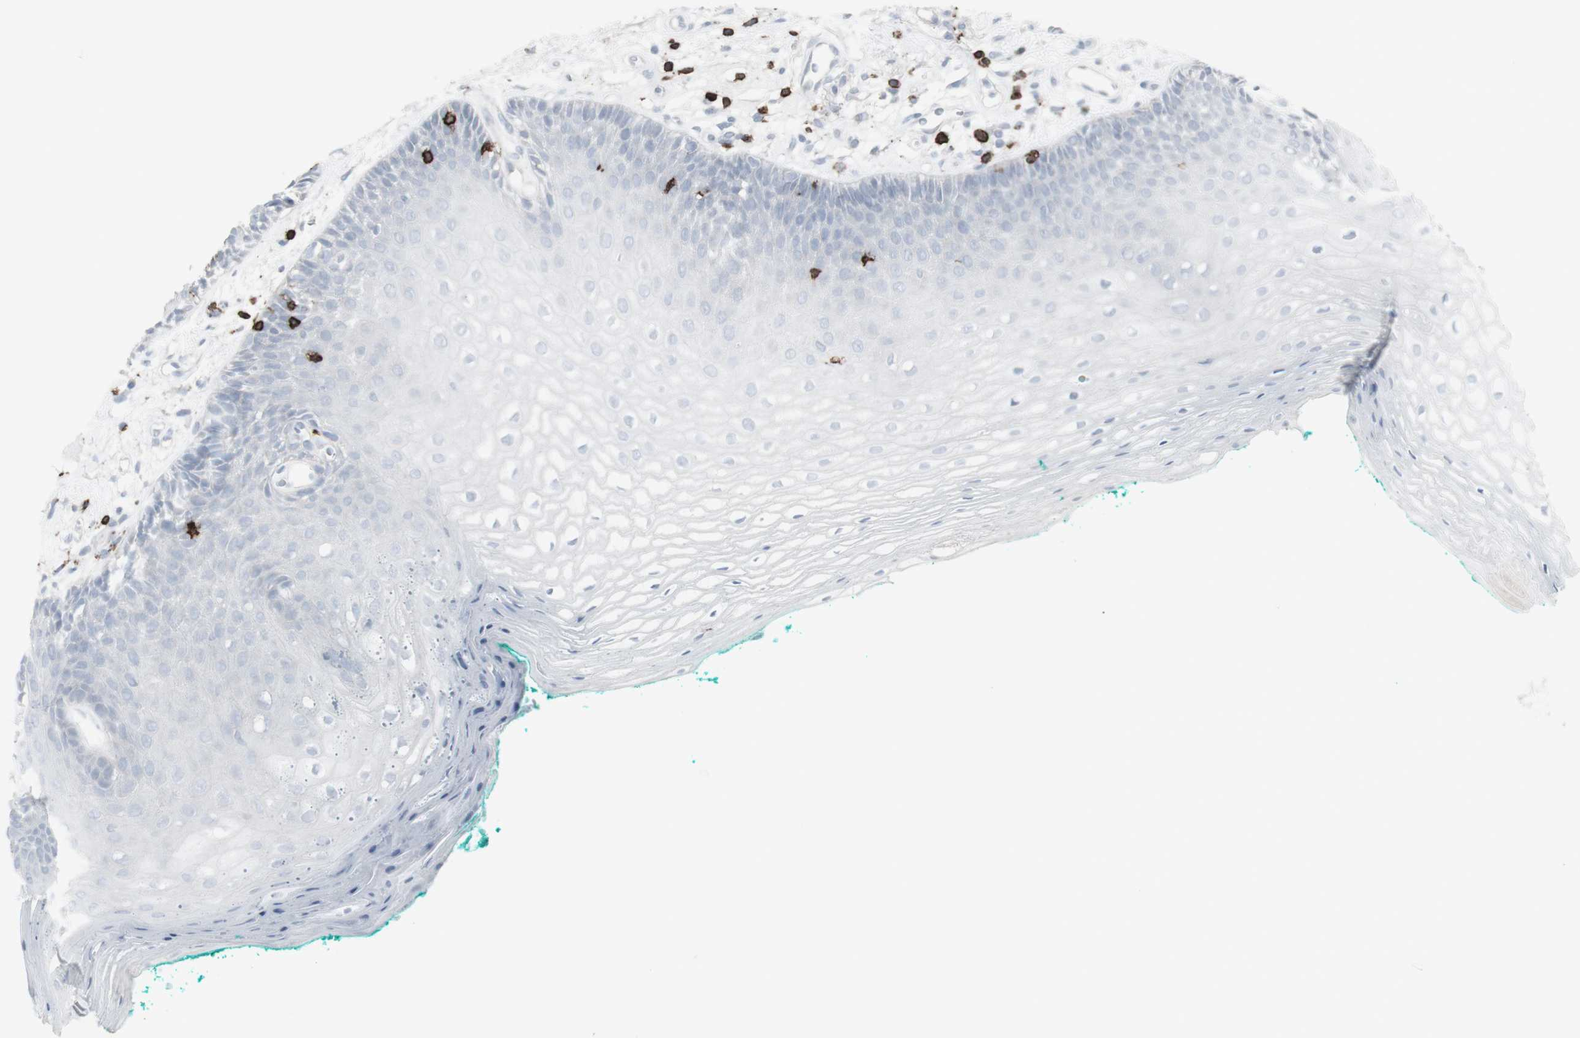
{"staining": {"intensity": "negative", "quantity": "none", "location": "none"}, "tissue": "oral mucosa", "cell_type": "Squamous epithelial cells", "image_type": "normal", "snomed": [{"axis": "morphology", "description": "Normal tissue, NOS"}, {"axis": "topography", "description": "Skeletal muscle"}, {"axis": "topography", "description": "Oral tissue"}, {"axis": "topography", "description": "Peripheral nerve tissue"}], "caption": "Immunohistochemical staining of unremarkable human oral mucosa reveals no significant staining in squamous epithelial cells.", "gene": "CD247", "patient": {"sex": "female", "age": 84}}